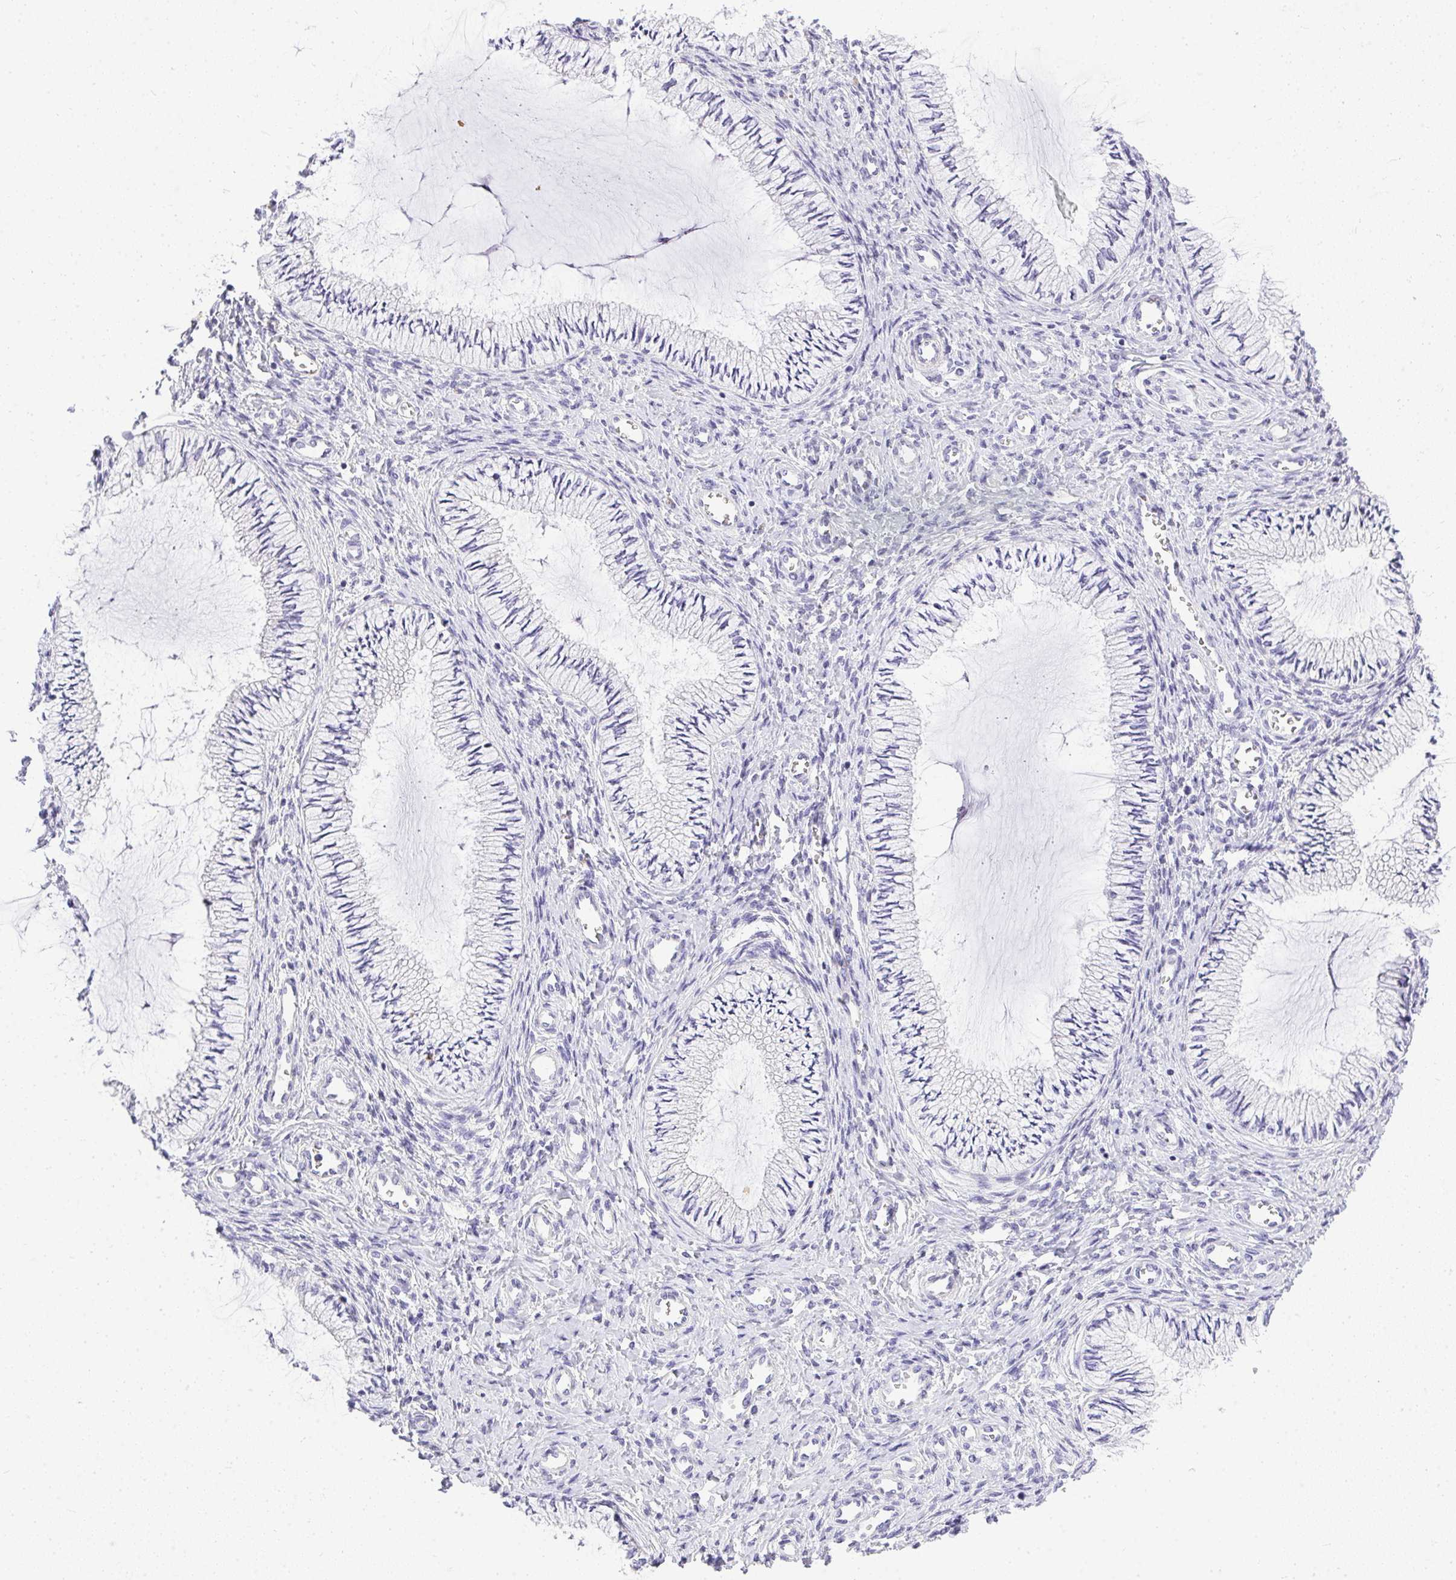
{"staining": {"intensity": "negative", "quantity": "none", "location": "none"}, "tissue": "cervix", "cell_type": "Glandular cells", "image_type": "normal", "snomed": [{"axis": "morphology", "description": "Normal tissue, NOS"}, {"axis": "topography", "description": "Cervix"}], "caption": "Human cervix stained for a protein using immunohistochemistry exhibits no expression in glandular cells.", "gene": "PLPPR3", "patient": {"sex": "female", "age": 24}}